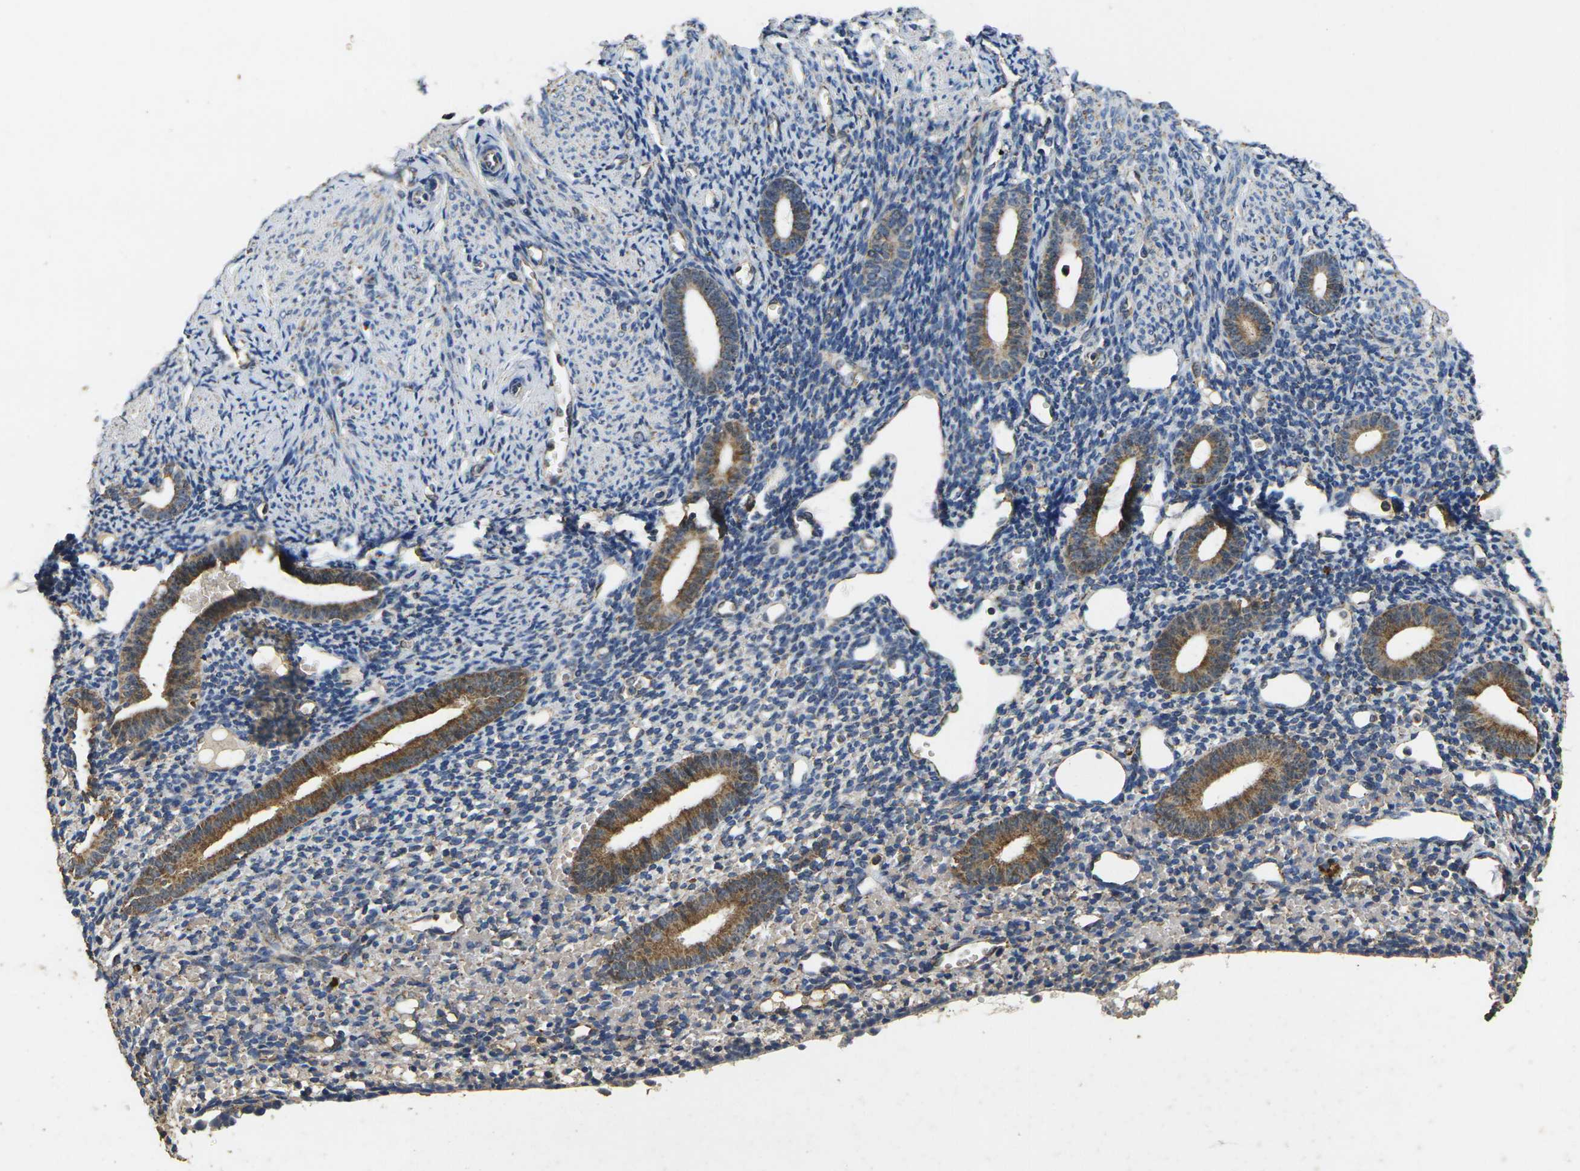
{"staining": {"intensity": "weak", "quantity": "25%-75%", "location": "cytoplasmic/membranous"}, "tissue": "endometrium", "cell_type": "Cells in endometrial stroma", "image_type": "normal", "snomed": [{"axis": "morphology", "description": "Normal tissue, NOS"}, {"axis": "topography", "description": "Endometrium"}], "caption": "Immunohistochemical staining of benign endometrium exhibits weak cytoplasmic/membranous protein expression in approximately 25%-75% of cells in endometrial stroma. (Brightfield microscopy of DAB IHC at high magnification).", "gene": "MAPK11", "patient": {"sex": "female", "age": 50}}